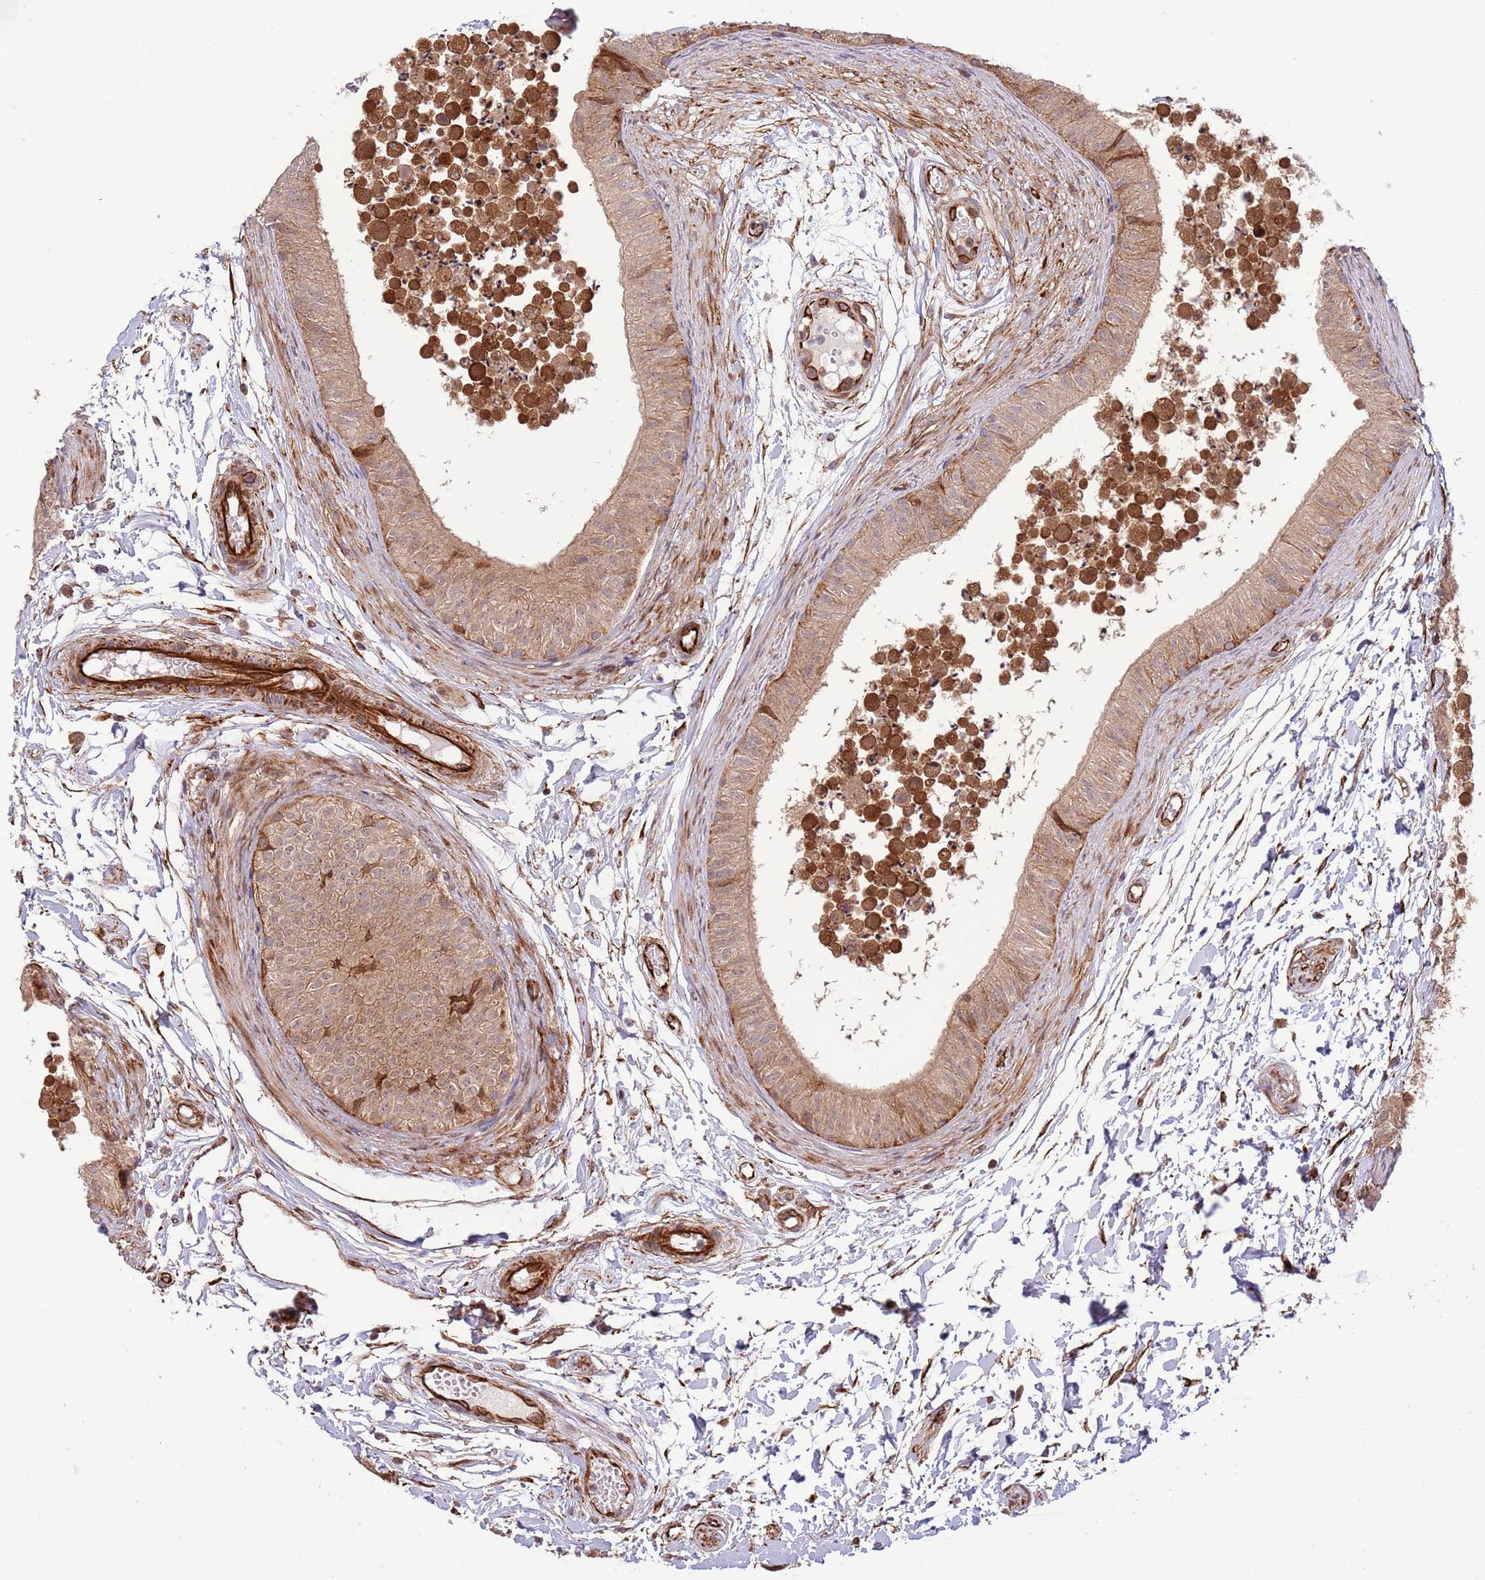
{"staining": {"intensity": "moderate", "quantity": ">75%", "location": "cytoplasmic/membranous"}, "tissue": "epididymis", "cell_type": "Glandular cells", "image_type": "normal", "snomed": [{"axis": "morphology", "description": "Normal tissue, NOS"}, {"axis": "topography", "description": "Epididymis"}], "caption": "Immunohistochemical staining of benign epididymis displays medium levels of moderate cytoplasmic/membranous staining in about >75% of glandular cells.", "gene": "NEK3", "patient": {"sex": "male", "age": 15}}